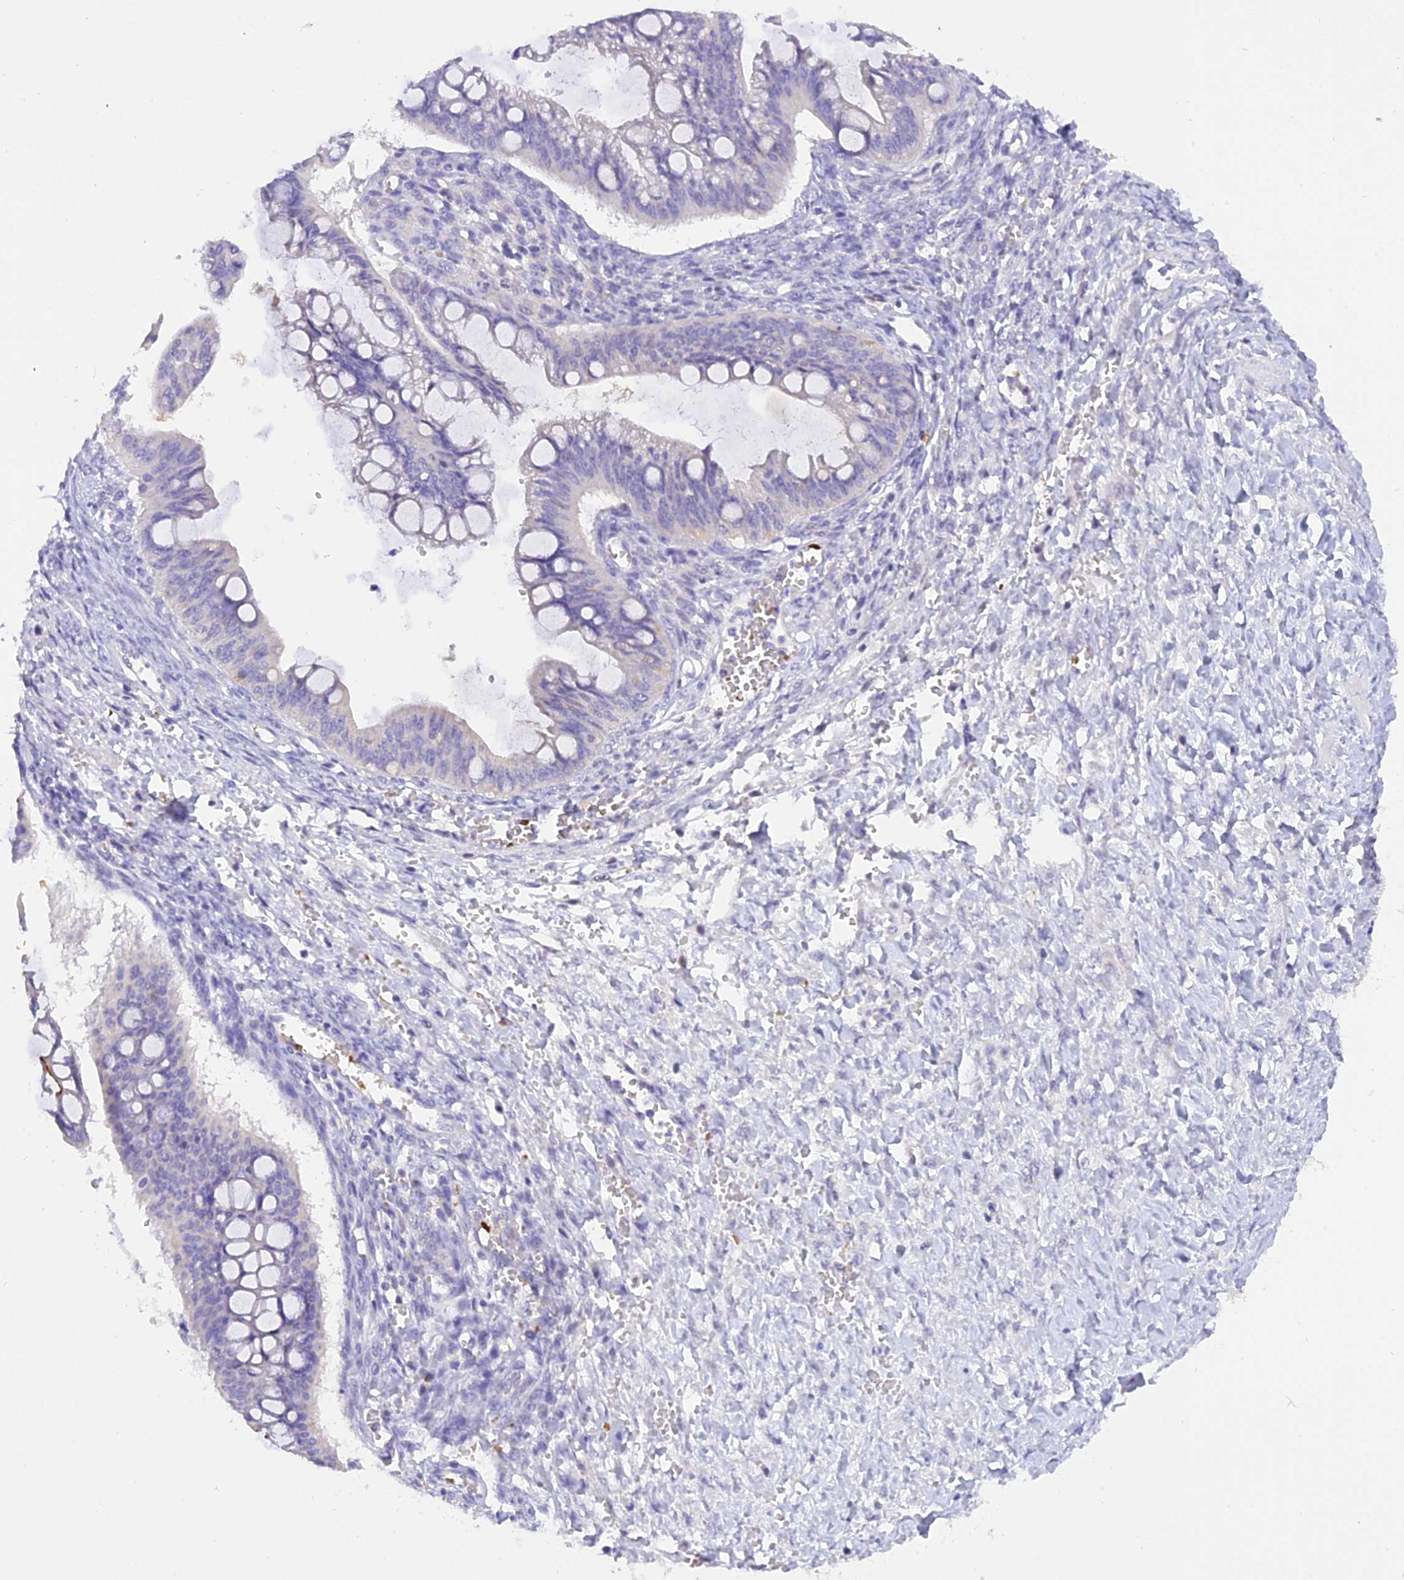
{"staining": {"intensity": "negative", "quantity": "none", "location": "none"}, "tissue": "ovarian cancer", "cell_type": "Tumor cells", "image_type": "cancer", "snomed": [{"axis": "morphology", "description": "Cystadenocarcinoma, mucinous, NOS"}, {"axis": "topography", "description": "Ovary"}], "caption": "A high-resolution histopathology image shows immunohistochemistry (IHC) staining of ovarian mucinous cystadenocarcinoma, which reveals no significant positivity in tumor cells.", "gene": "AHSP", "patient": {"sex": "female", "age": 73}}